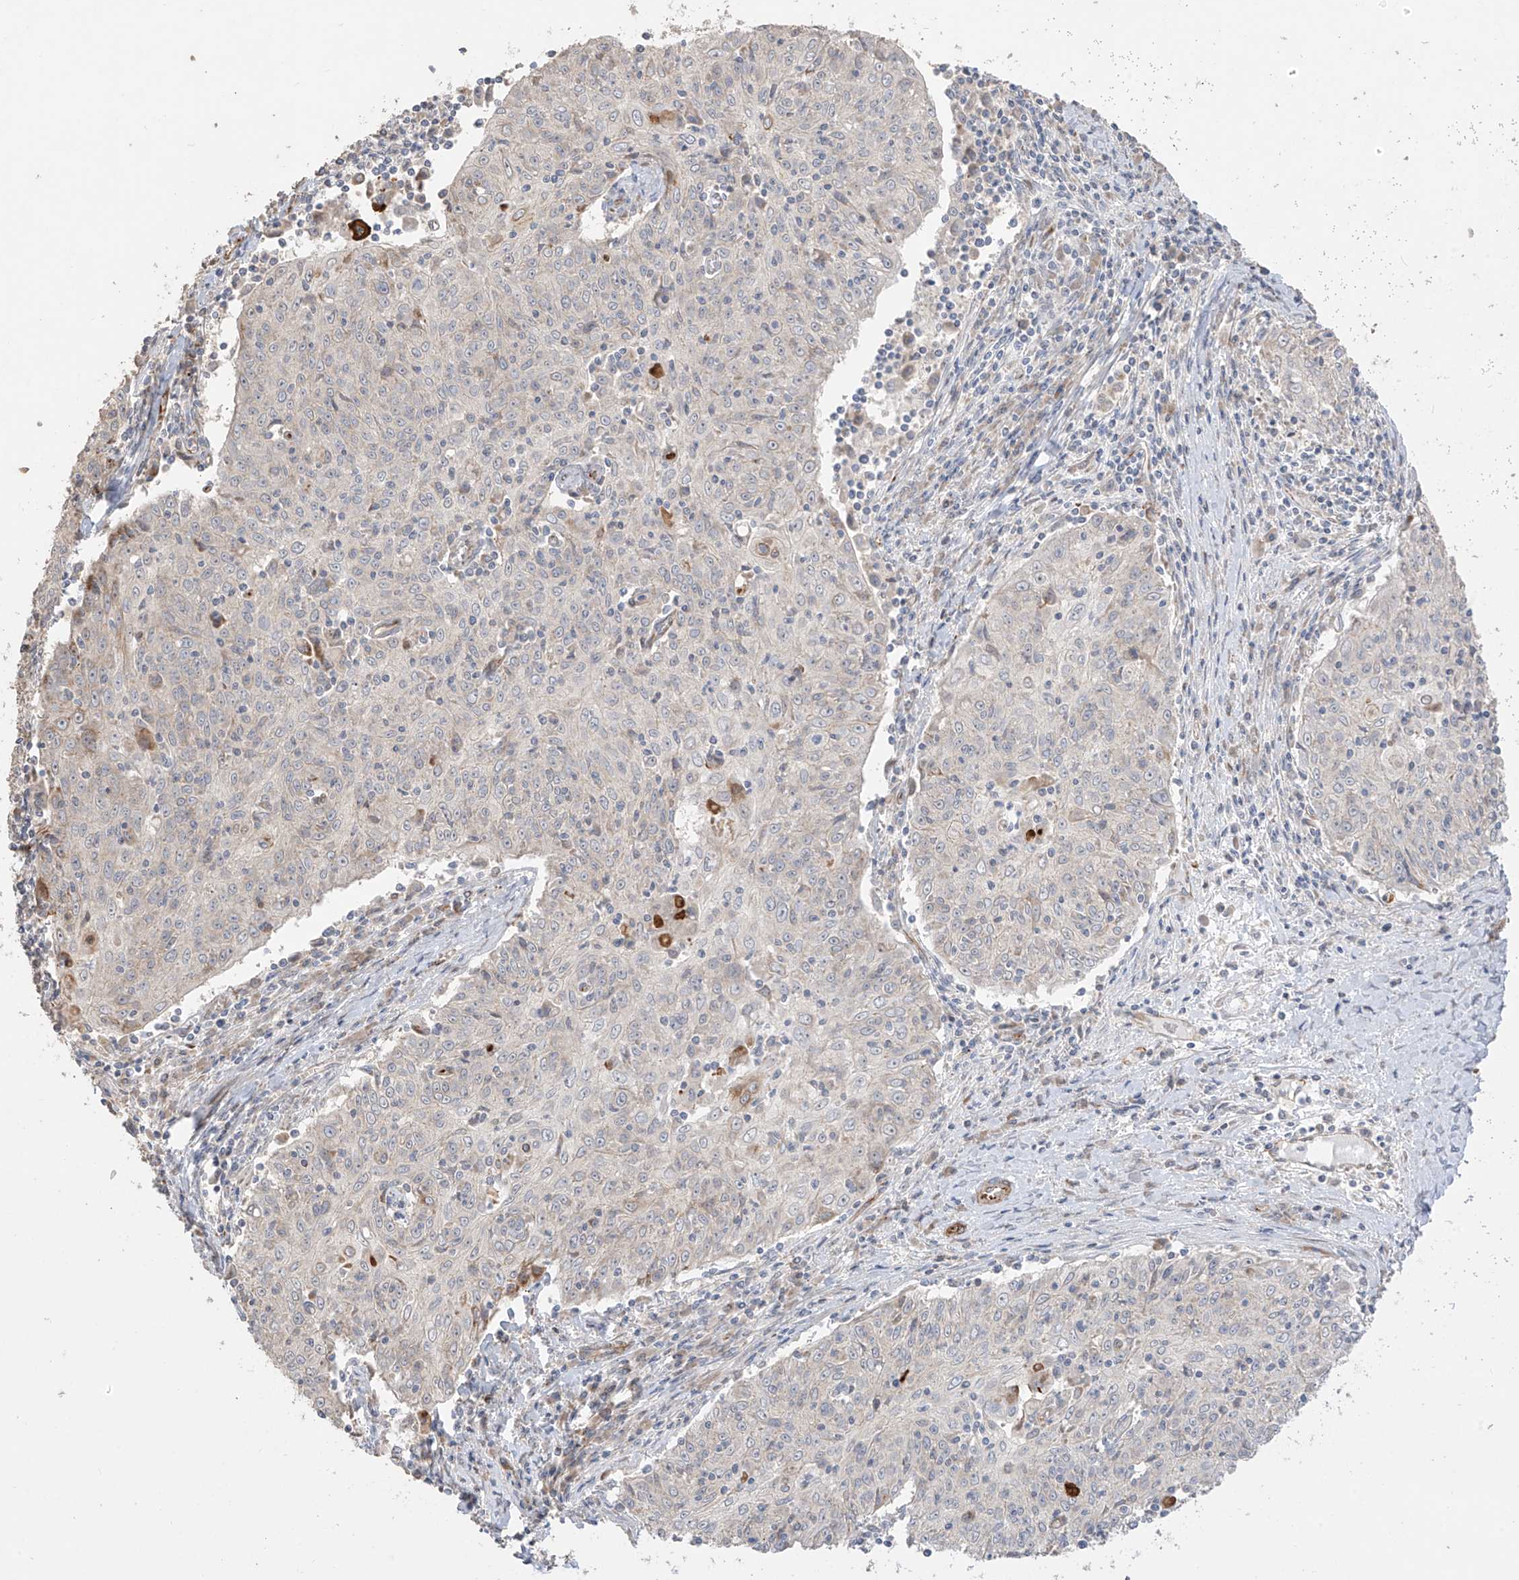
{"staining": {"intensity": "negative", "quantity": "none", "location": "none"}, "tissue": "cervical cancer", "cell_type": "Tumor cells", "image_type": "cancer", "snomed": [{"axis": "morphology", "description": "Squamous cell carcinoma, NOS"}, {"axis": "topography", "description": "Cervix"}], "caption": "Squamous cell carcinoma (cervical) was stained to show a protein in brown. There is no significant expression in tumor cells.", "gene": "DCDC2", "patient": {"sex": "female", "age": 48}}